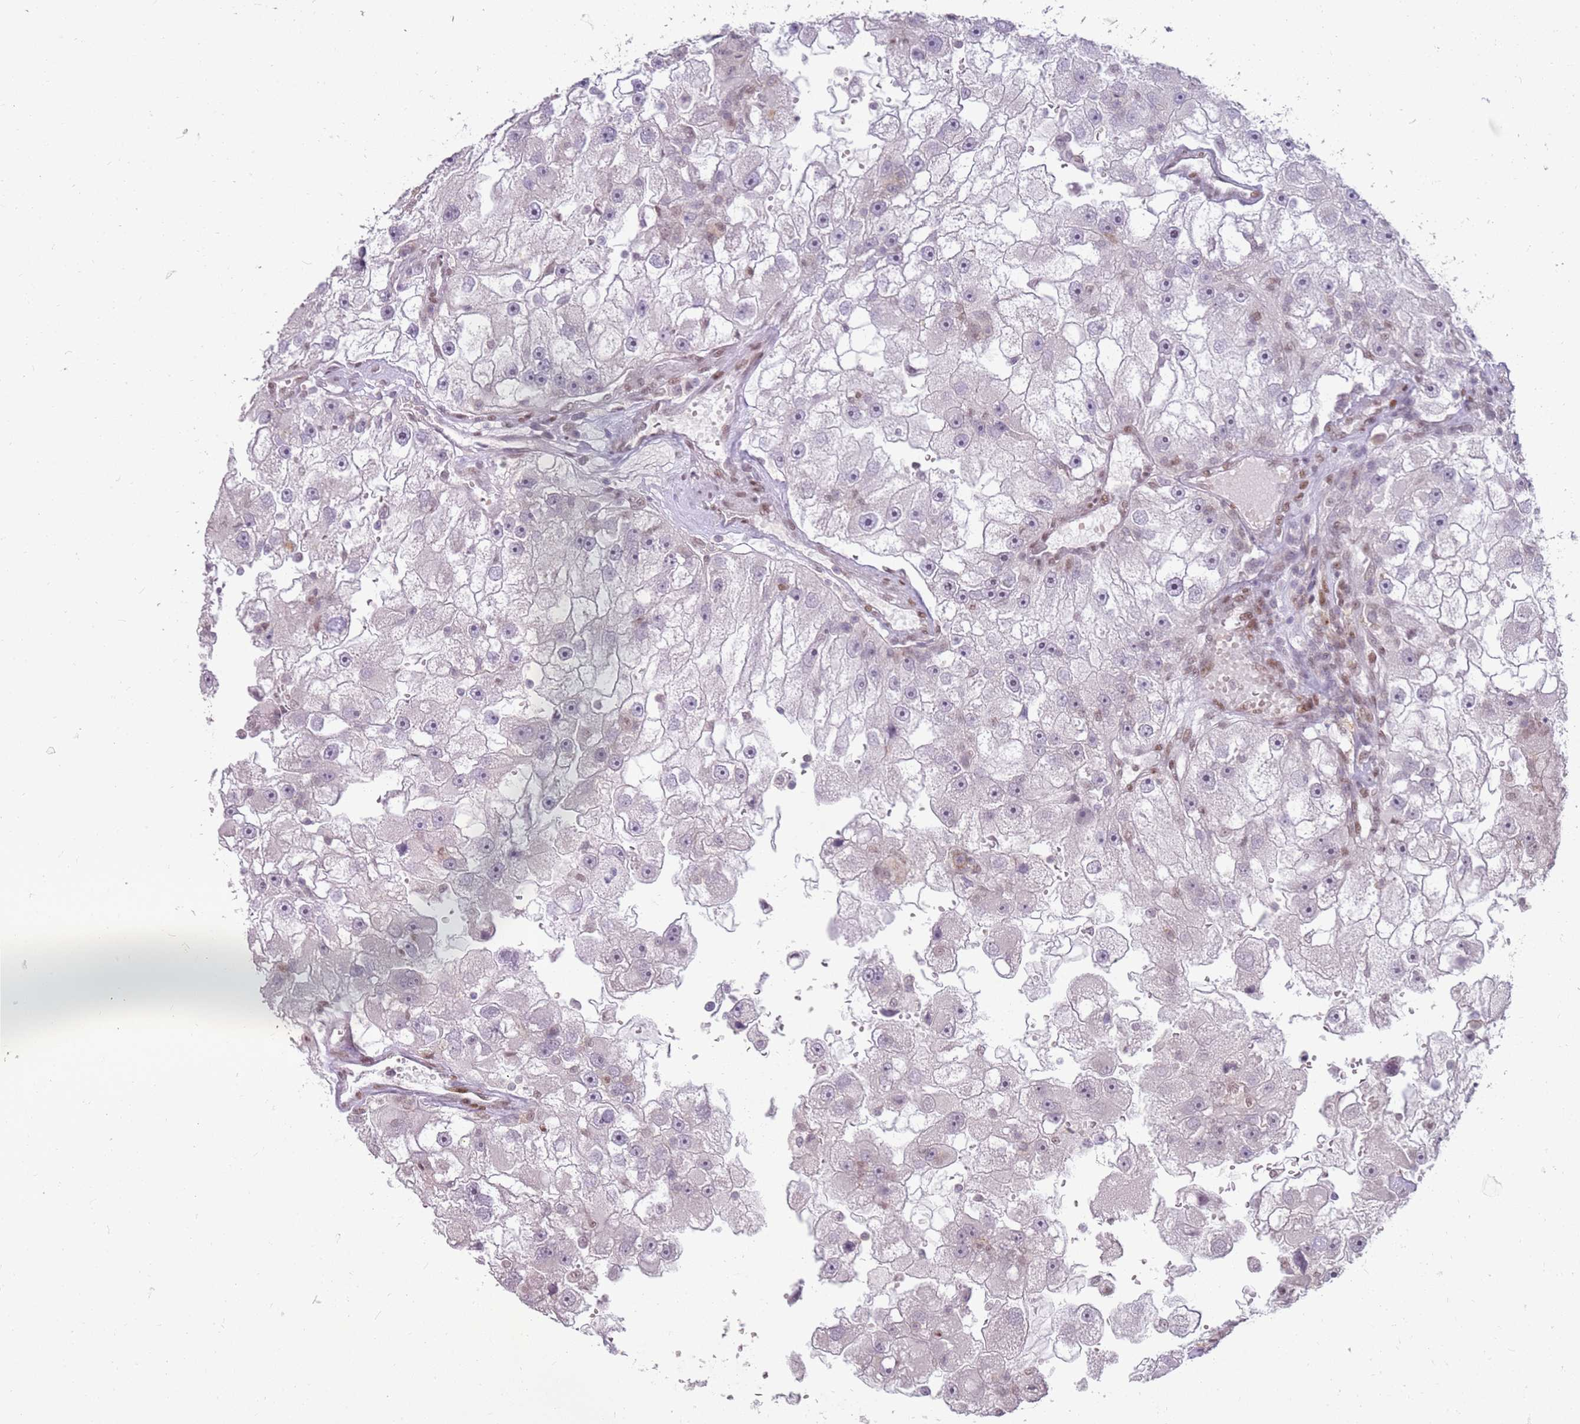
{"staining": {"intensity": "negative", "quantity": "none", "location": "none"}, "tissue": "renal cancer", "cell_type": "Tumor cells", "image_type": "cancer", "snomed": [{"axis": "morphology", "description": "Adenocarcinoma, NOS"}, {"axis": "topography", "description": "Kidney"}], "caption": "Tumor cells show no significant protein staining in renal cancer. The staining was performed using DAB (3,3'-diaminobenzidine) to visualize the protein expression in brown, while the nuclei were stained in blue with hematoxylin (Magnification: 20x).", "gene": "PHC2", "patient": {"sex": "male", "age": 63}}